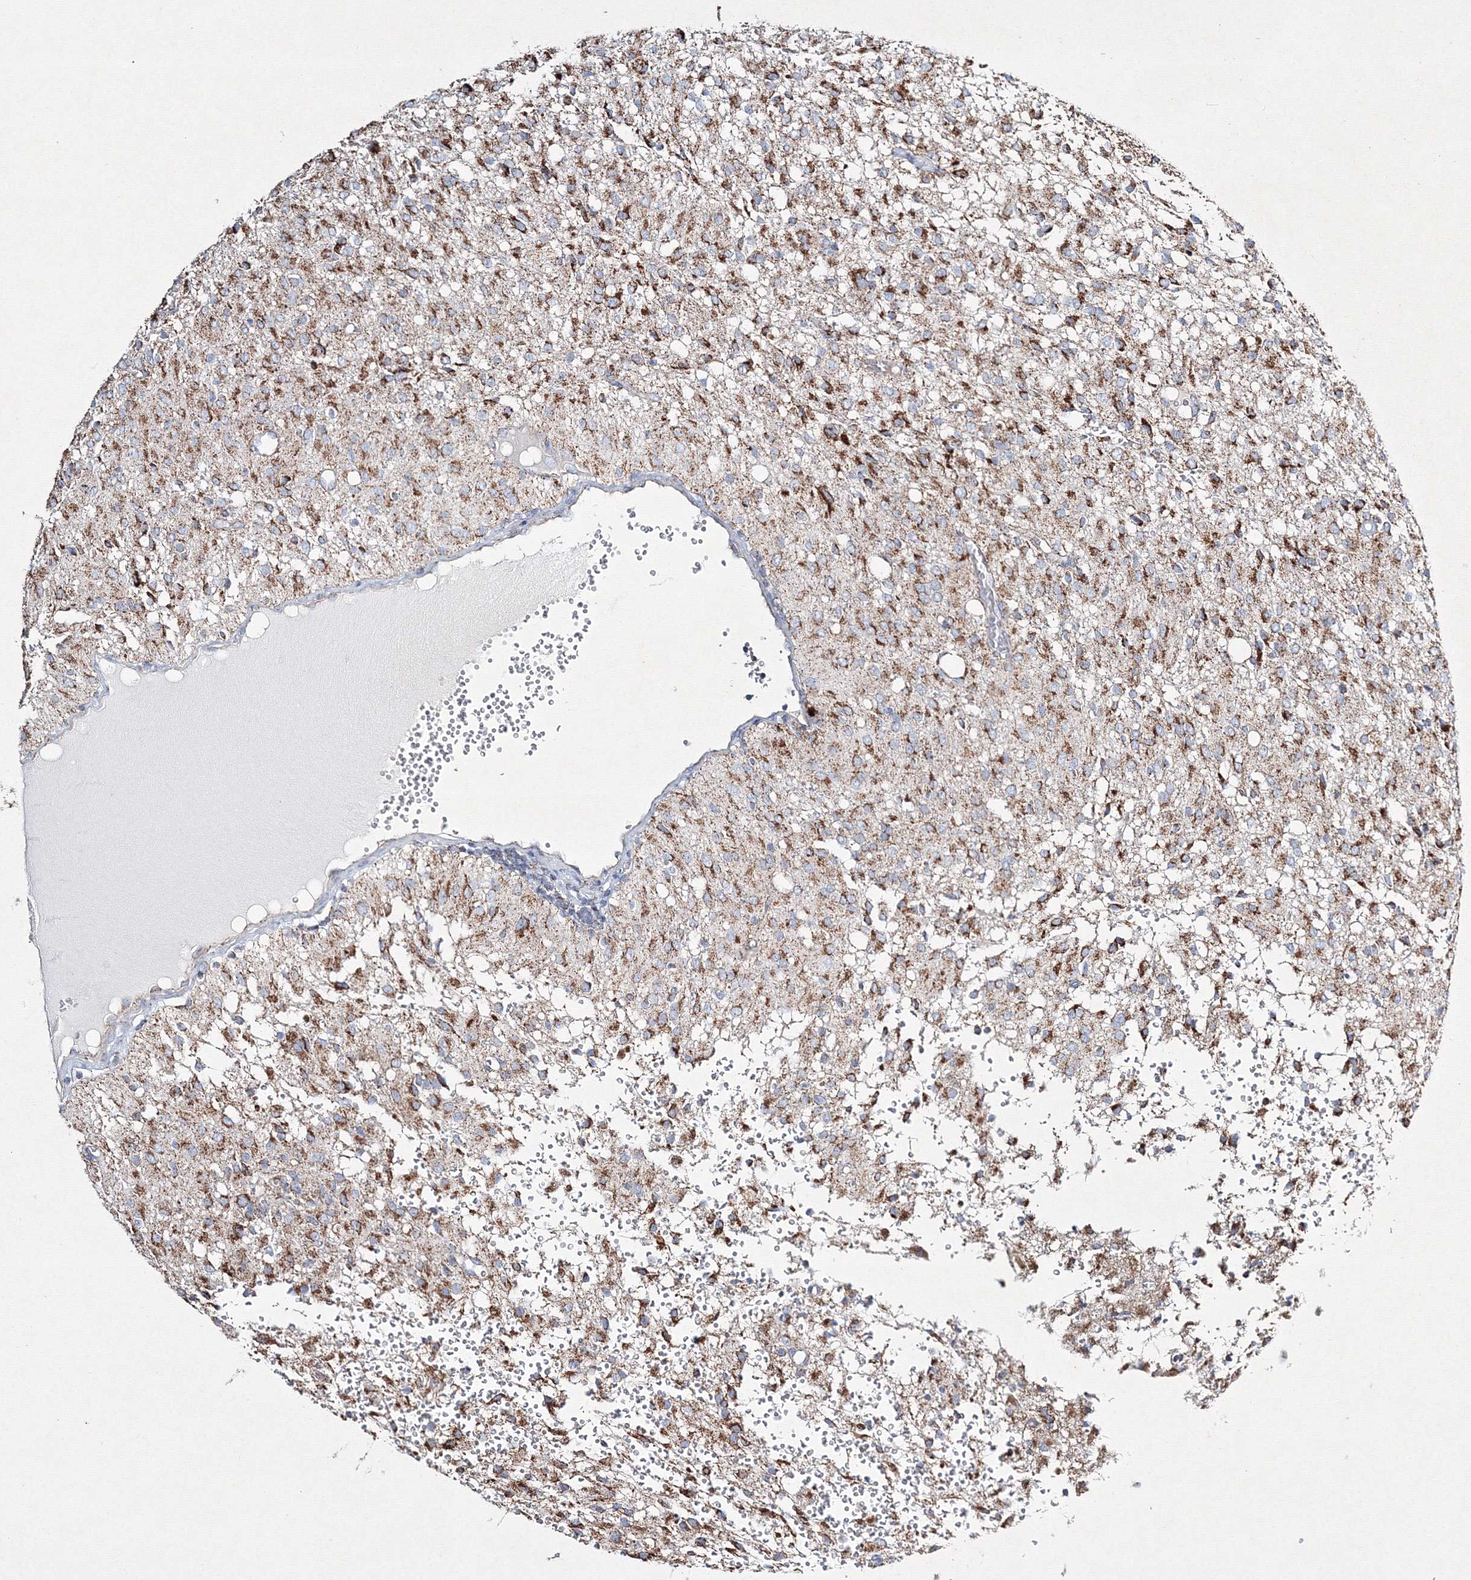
{"staining": {"intensity": "moderate", "quantity": "25%-75%", "location": "cytoplasmic/membranous"}, "tissue": "glioma", "cell_type": "Tumor cells", "image_type": "cancer", "snomed": [{"axis": "morphology", "description": "Glioma, malignant, High grade"}, {"axis": "topography", "description": "Brain"}], "caption": "Brown immunohistochemical staining in glioma demonstrates moderate cytoplasmic/membranous expression in about 25%-75% of tumor cells. The staining is performed using DAB brown chromogen to label protein expression. The nuclei are counter-stained blue using hematoxylin.", "gene": "IGSF9", "patient": {"sex": "female", "age": 59}}